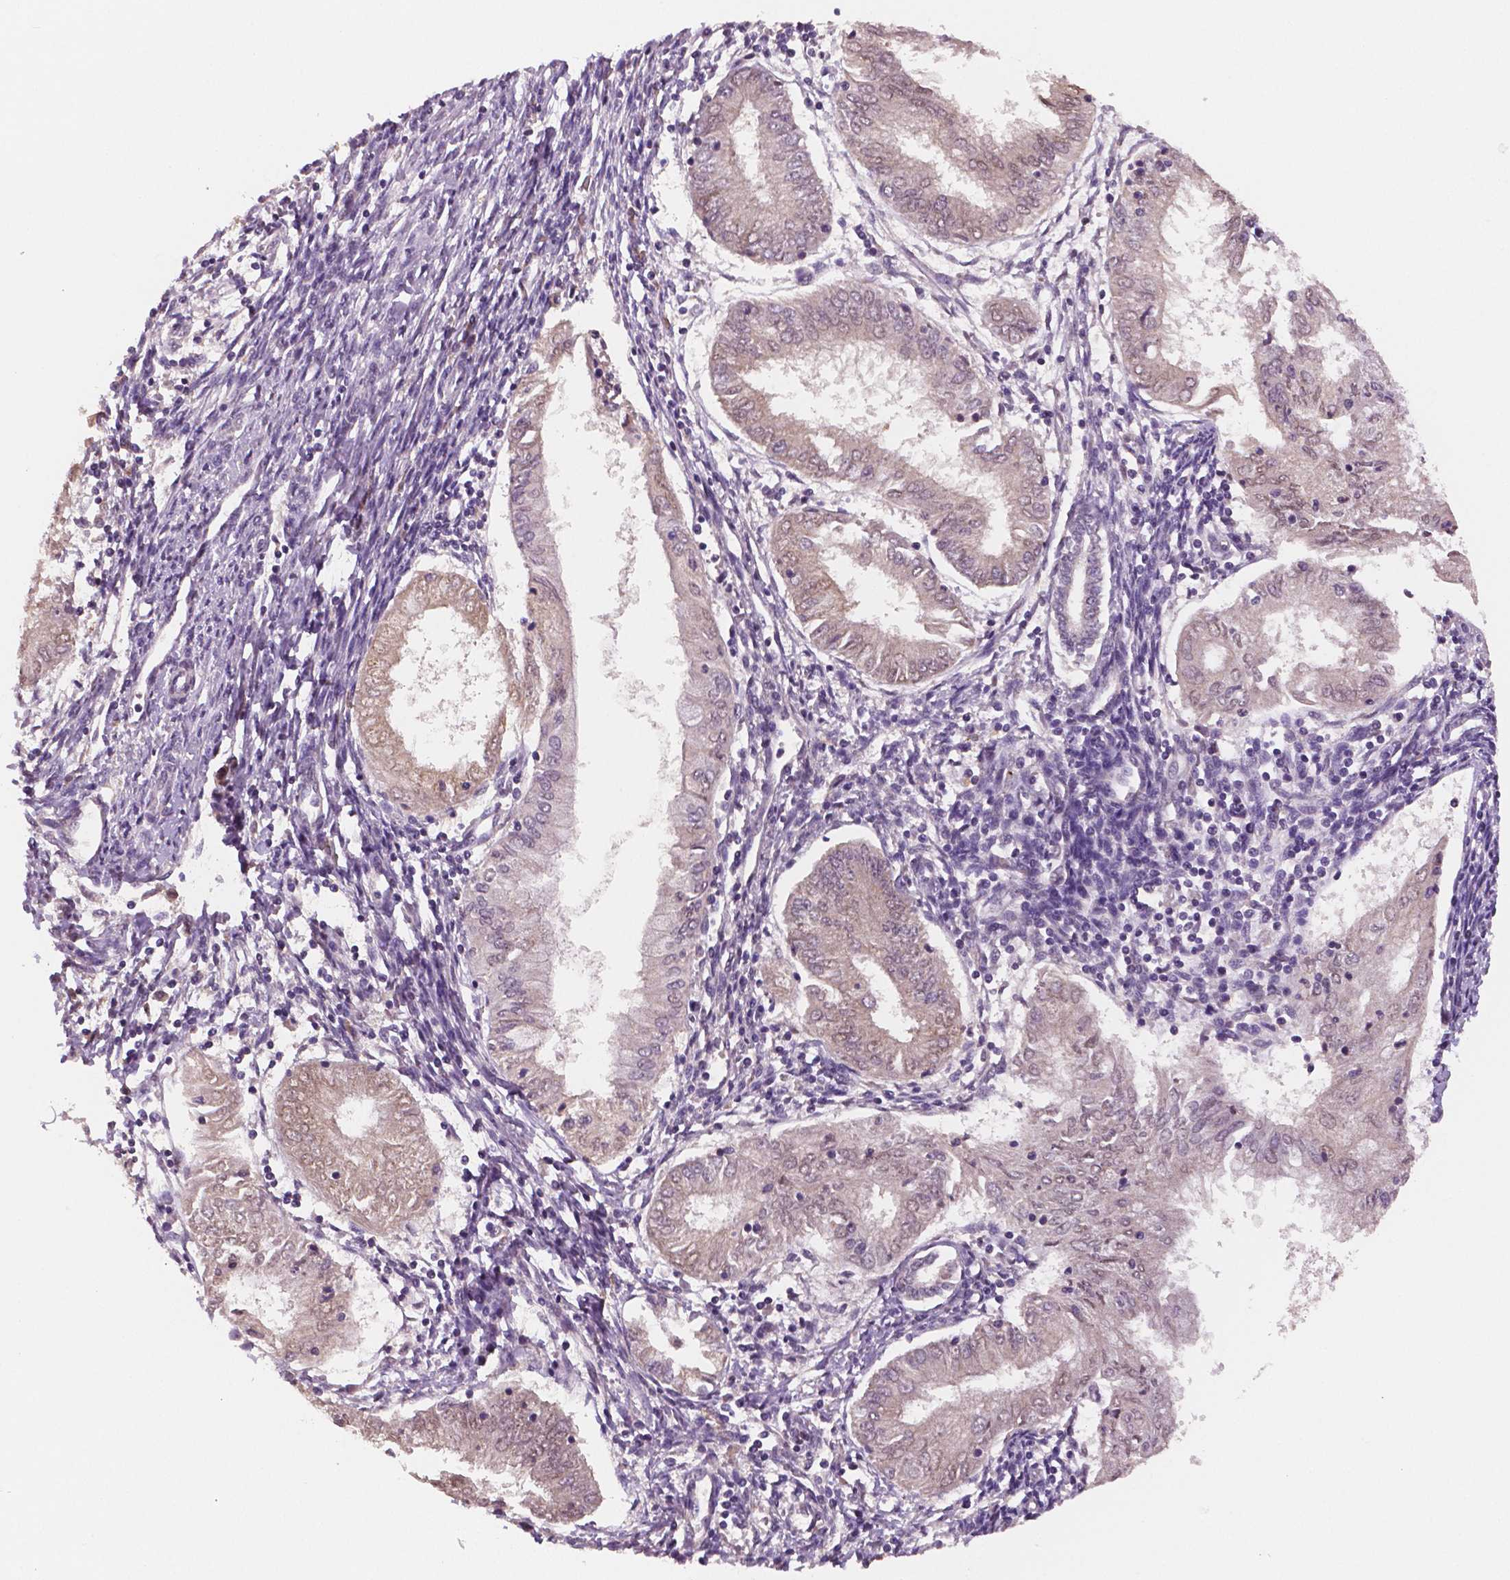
{"staining": {"intensity": "negative", "quantity": "none", "location": "none"}, "tissue": "endometrial cancer", "cell_type": "Tumor cells", "image_type": "cancer", "snomed": [{"axis": "morphology", "description": "Adenocarcinoma, NOS"}, {"axis": "topography", "description": "Endometrium"}], "caption": "Immunohistochemistry (IHC) histopathology image of neoplastic tissue: human adenocarcinoma (endometrial) stained with DAB displays no significant protein expression in tumor cells.", "gene": "STAT3", "patient": {"sex": "female", "age": 68}}